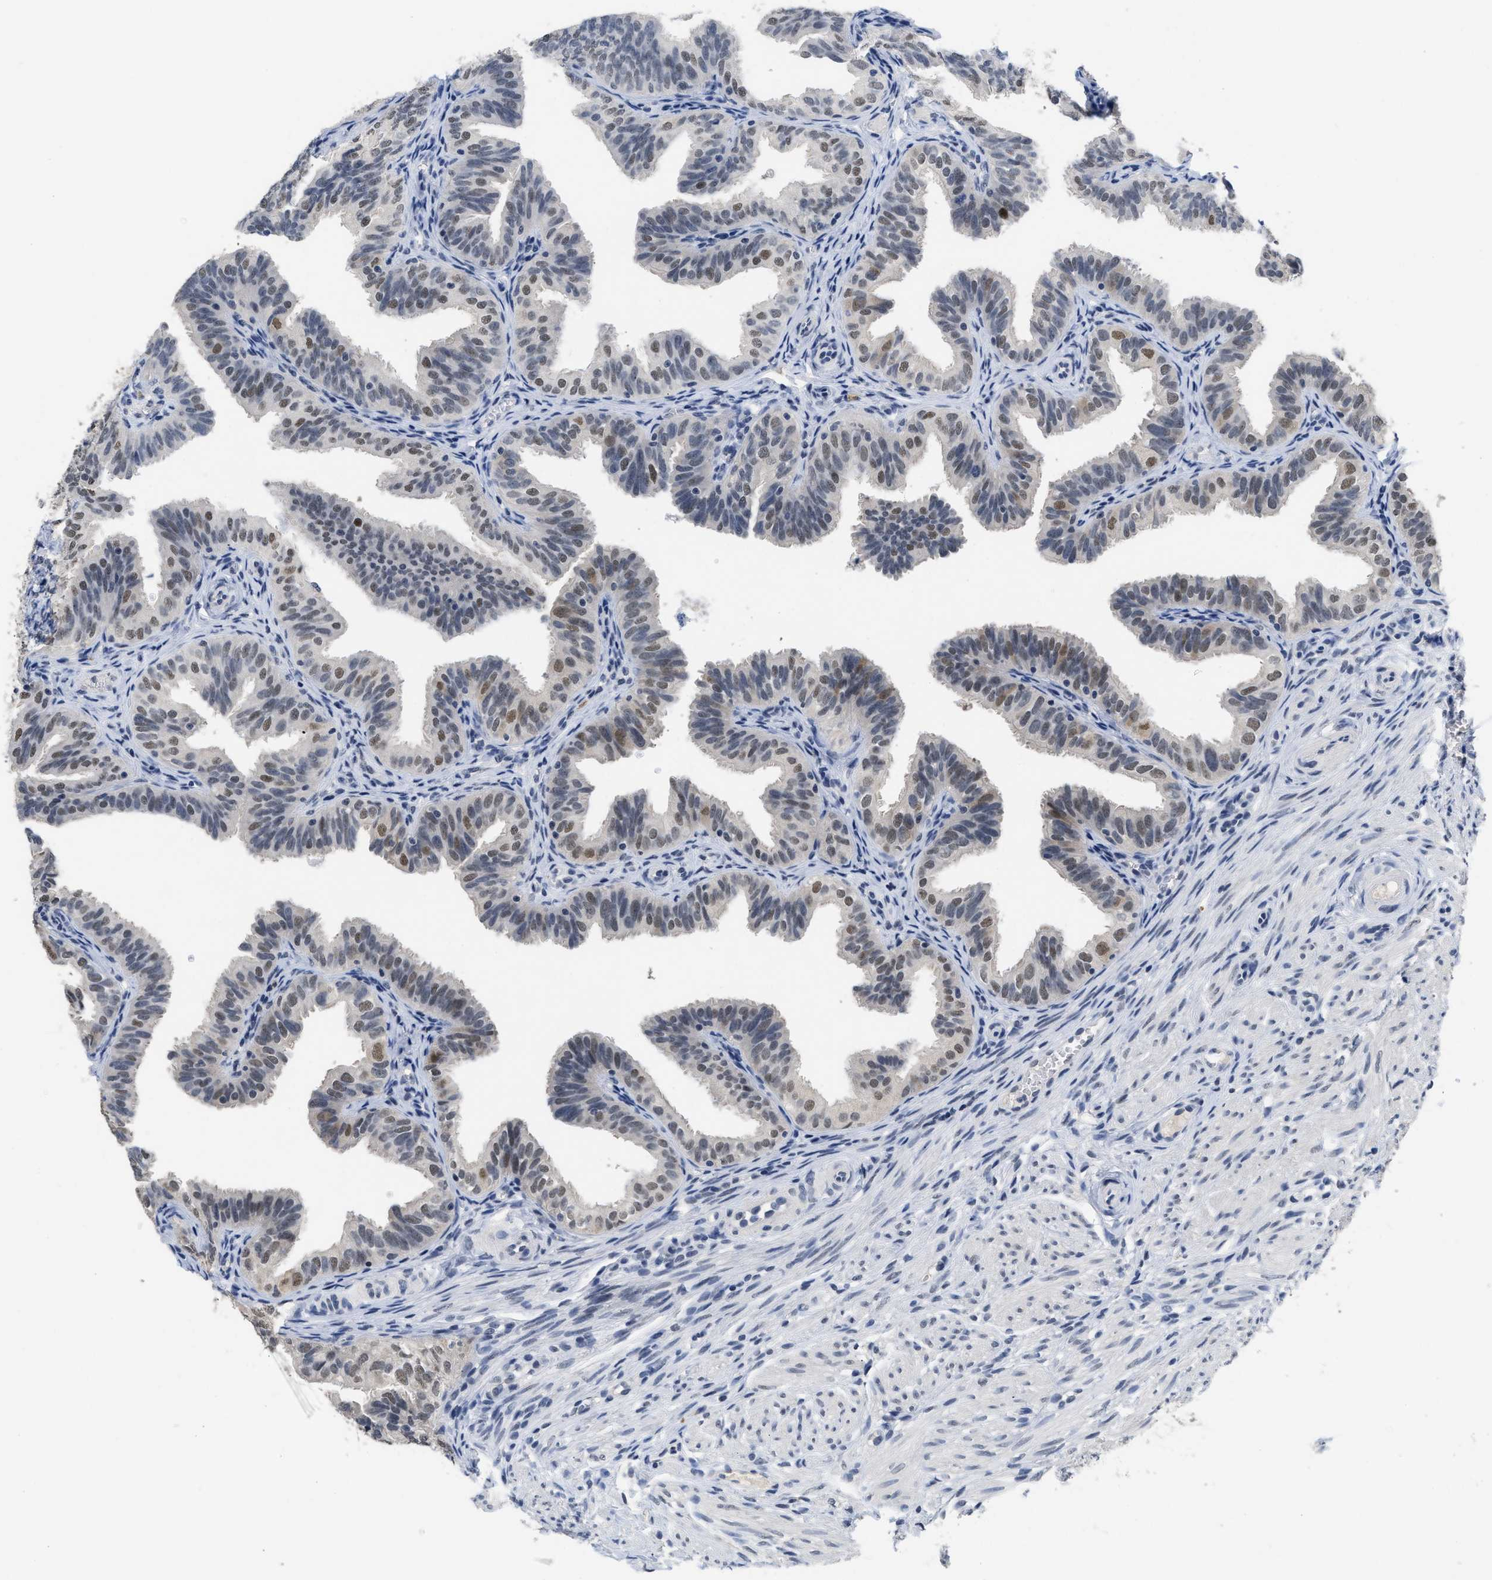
{"staining": {"intensity": "moderate", "quantity": "<25%", "location": "nuclear"}, "tissue": "fallopian tube", "cell_type": "Glandular cells", "image_type": "normal", "snomed": [{"axis": "morphology", "description": "Normal tissue, NOS"}, {"axis": "topography", "description": "Fallopian tube"}], "caption": "Fallopian tube stained with a brown dye reveals moderate nuclear positive expression in approximately <25% of glandular cells.", "gene": "GGNBP2", "patient": {"sex": "female", "age": 35}}